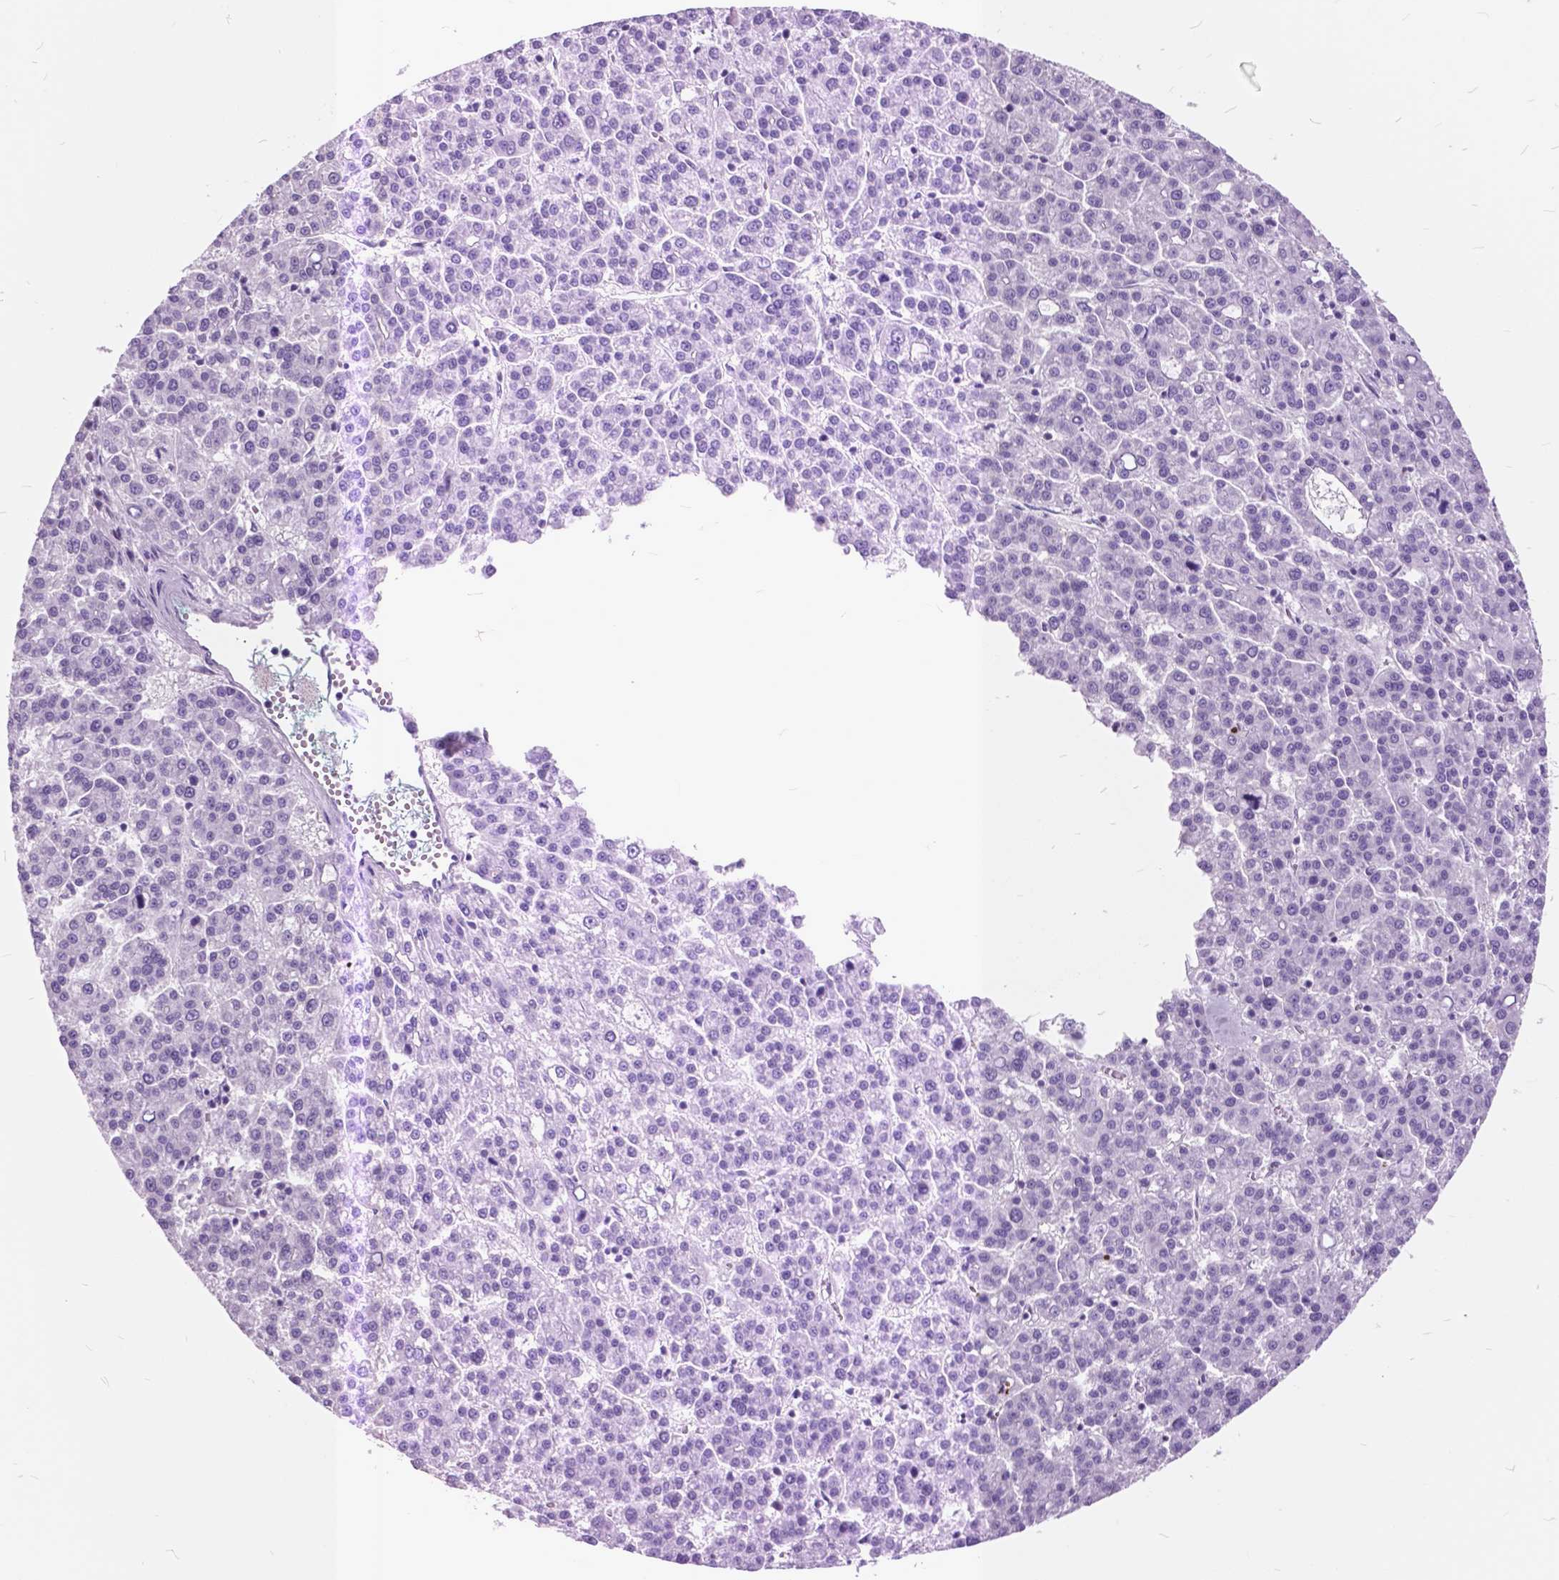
{"staining": {"intensity": "negative", "quantity": "none", "location": "none"}, "tissue": "liver cancer", "cell_type": "Tumor cells", "image_type": "cancer", "snomed": [{"axis": "morphology", "description": "Carcinoma, Hepatocellular, NOS"}, {"axis": "topography", "description": "Liver"}], "caption": "This is a photomicrograph of IHC staining of liver cancer (hepatocellular carcinoma), which shows no expression in tumor cells.", "gene": "GDF9", "patient": {"sex": "female", "age": 58}}